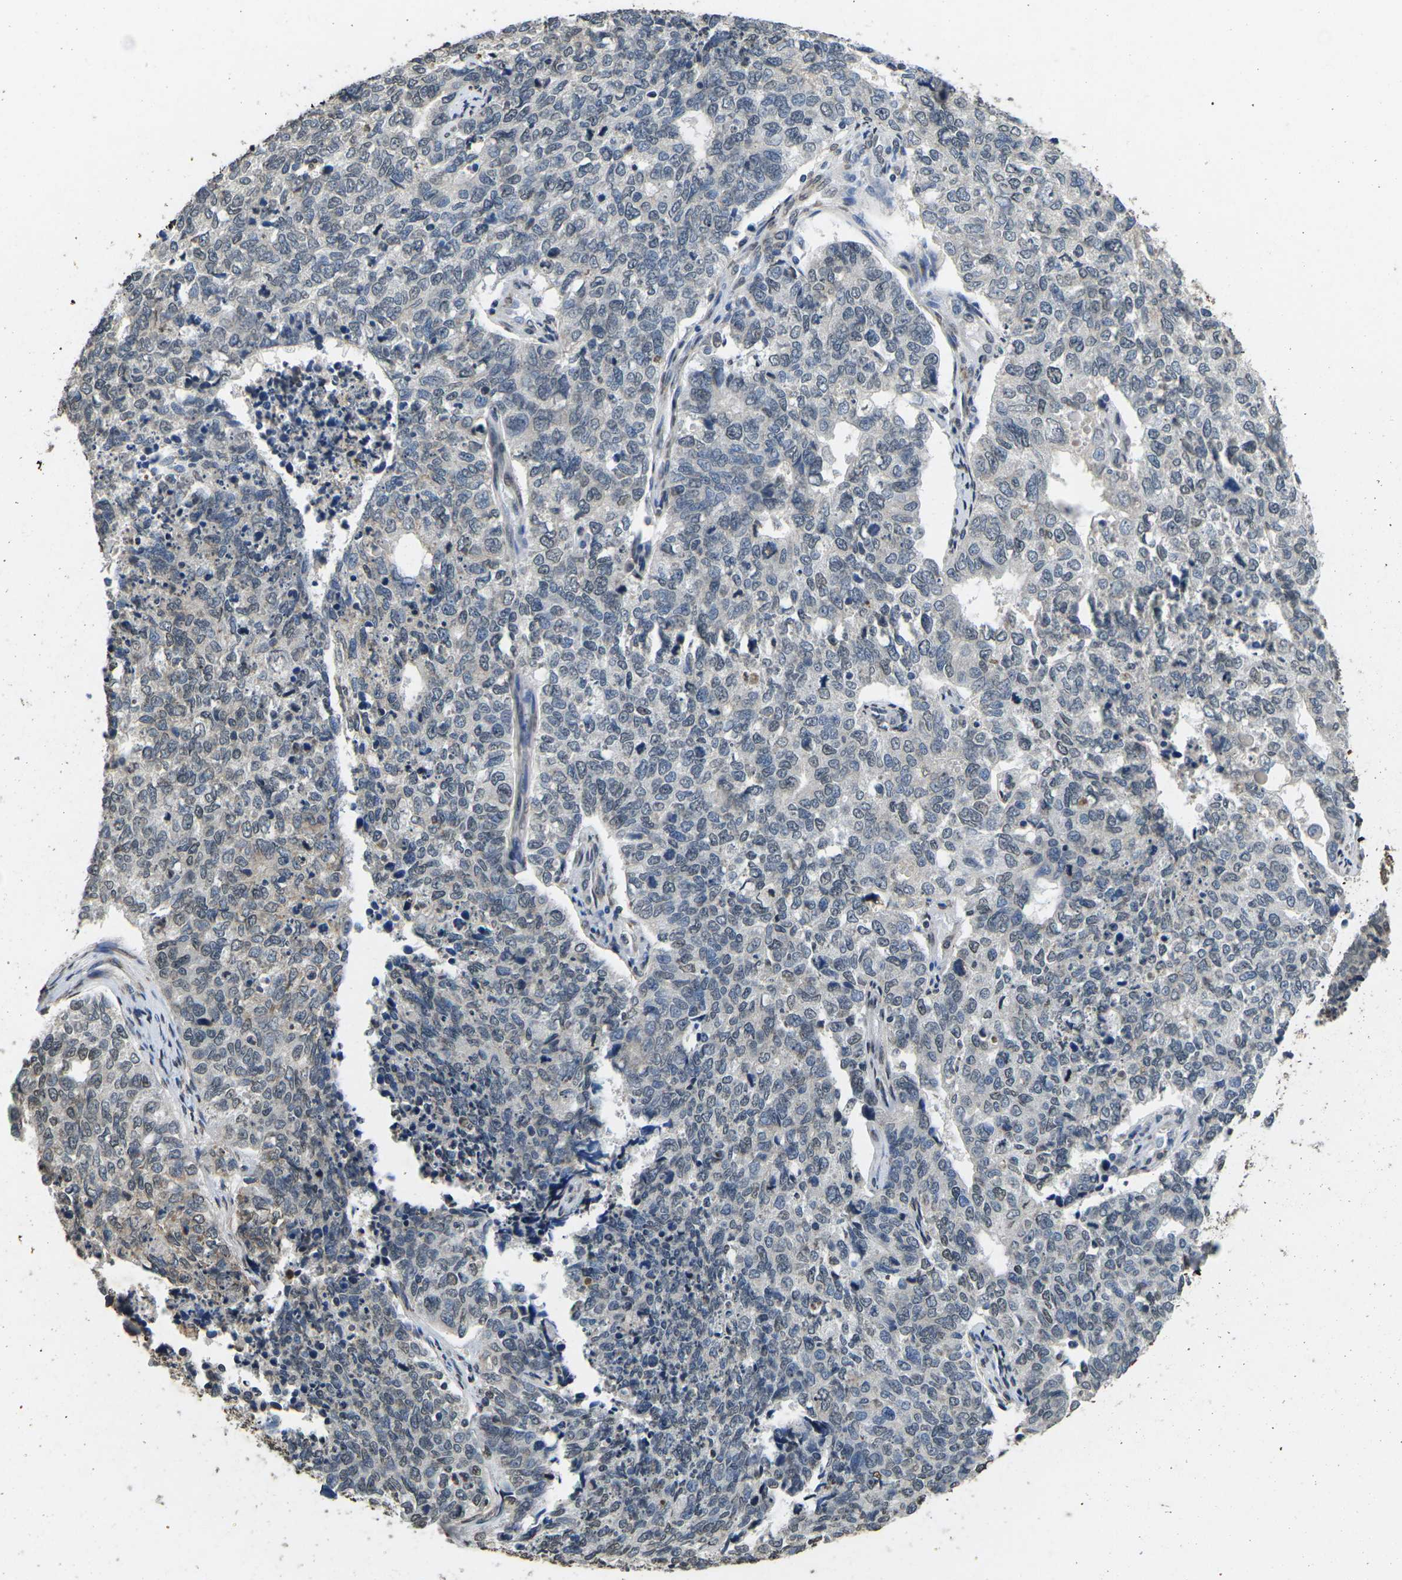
{"staining": {"intensity": "negative", "quantity": "none", "location": "none"}, "tissue": "cervical cancer", "cell_type": "Tumor cells", "image_type": "cancer", "snomed": [{"axis": "morphology", "description": "Squamous cell carcinoma, NOS"}, {"axis": "topography", "description": "Cervix"}], "caption": "High magnification brightfield microscopy of cervical cancer stained with DAB (3,3'-diaminobenzidine) (brown) and counterstained with hematoxylin (blue): tumor cells show no significant staining. Nuclei are stained in blue.", "gene": "SCNN1B", "patient": {"sex": "female", "age": 63}}